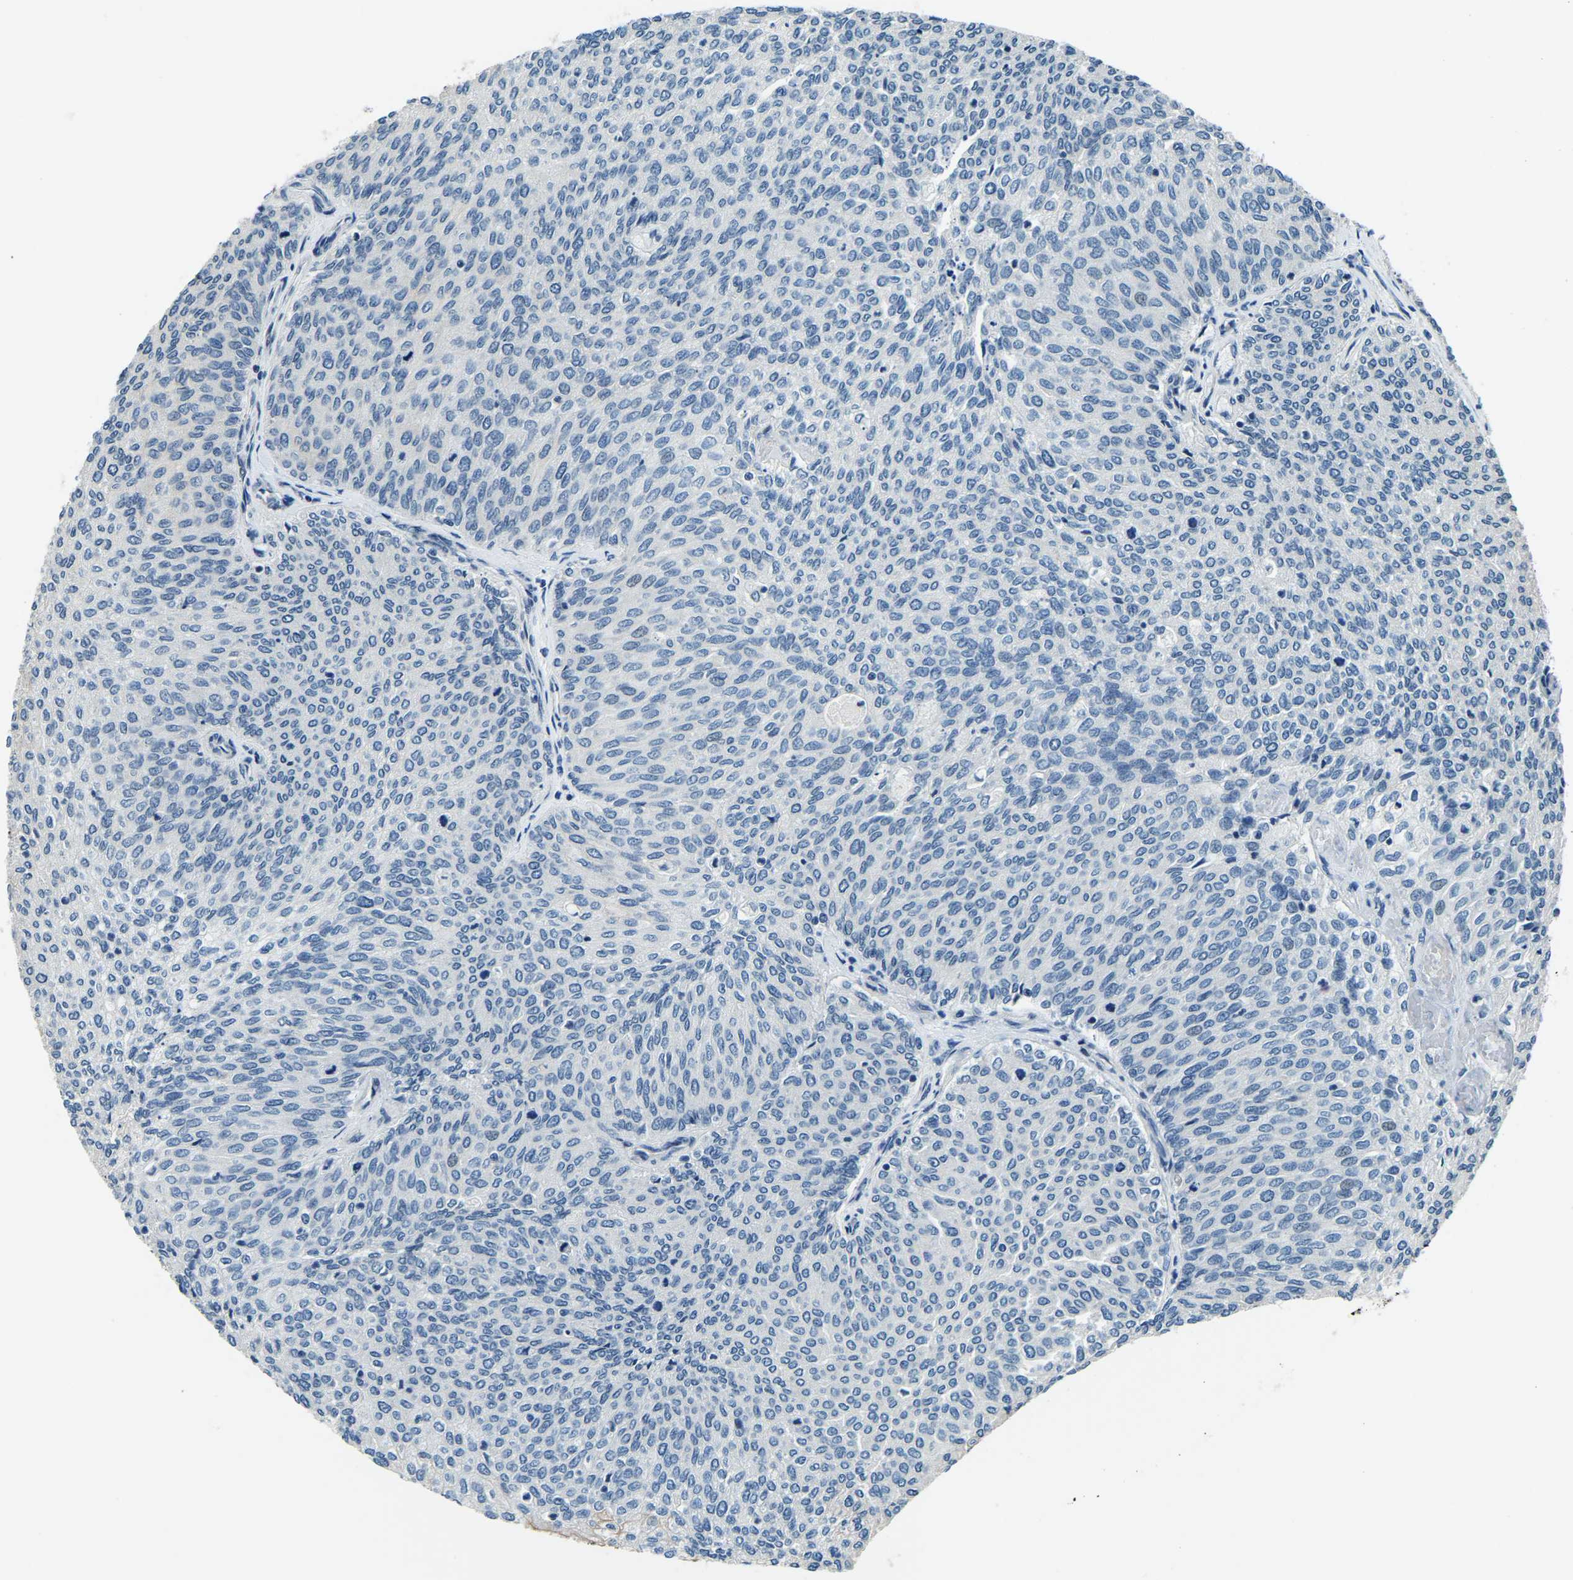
{"staining": {"intensity": "negative", "quantity": "none", "location": "none"}, "tissue": "urothelial cancer", "cell_type": "Tumor cells", "image_type": "cancer", "snomed": [{"axis": "morphology", "description": "Urothelial carcinoma, Low grade"}, {"axis": "topography", "description": "Urinary bladder"}], "caption": "Tumor cells show no significant protein staining in urothelial cancer.", "gene": "ING2", "patient": {"sex": "female", "age": 79}}